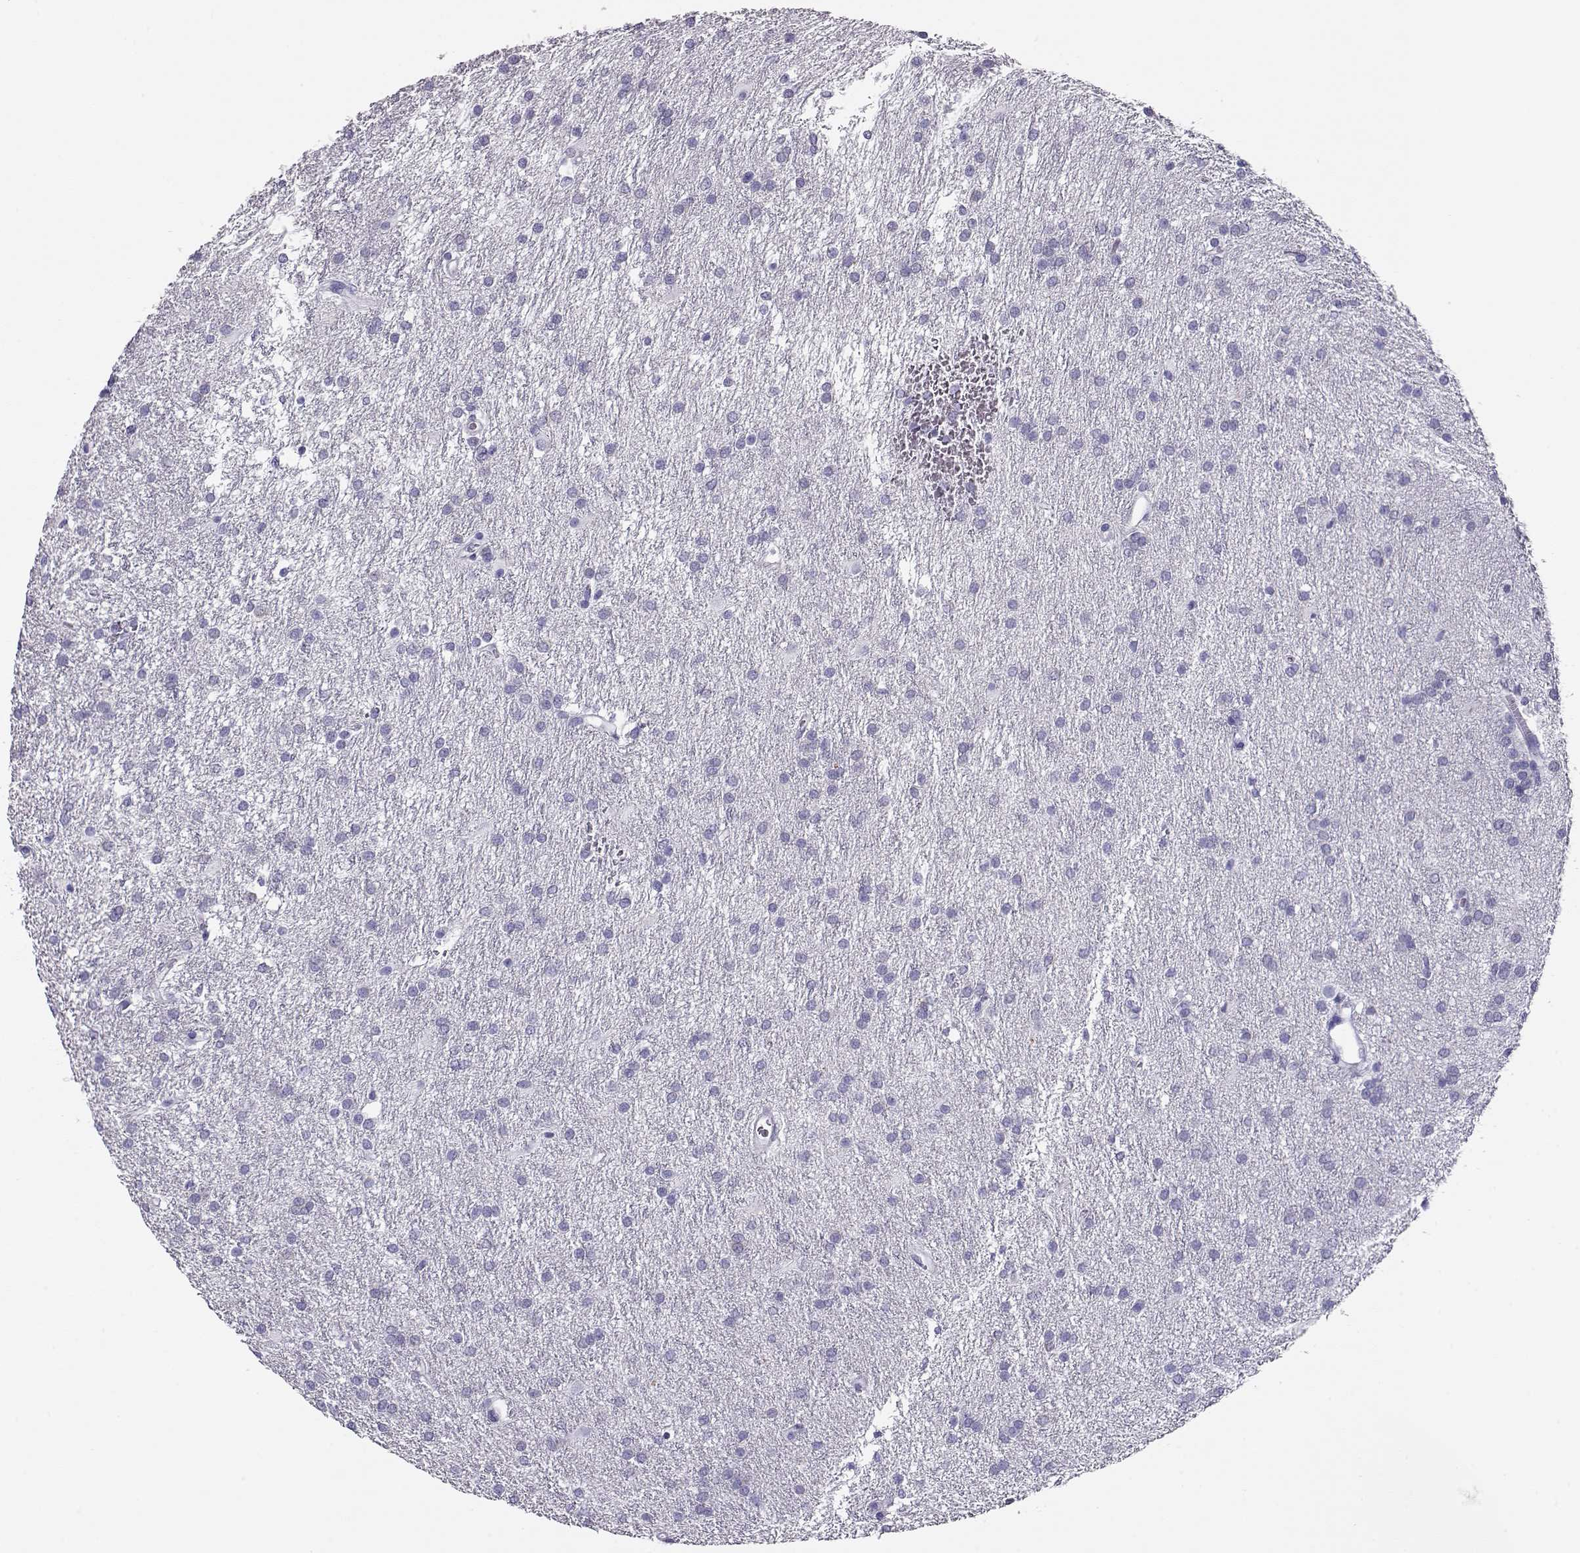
{"staining": {"intensity": "negative", "quantity": "none", "location": "none"}, "tissue": "glioma", "cell_type": "Tumor cells", "image_type": "cancer", "snomed": [{"axis": "morphology", "description": "Glioma, malignant, Low grade"}, {"axis": "topography", "description": "Brain"}], "caption": "Tumor cells show no significant protein staining in glioma.", "gene": "CRX", "patient": {"sex": "female", "age": 32}}